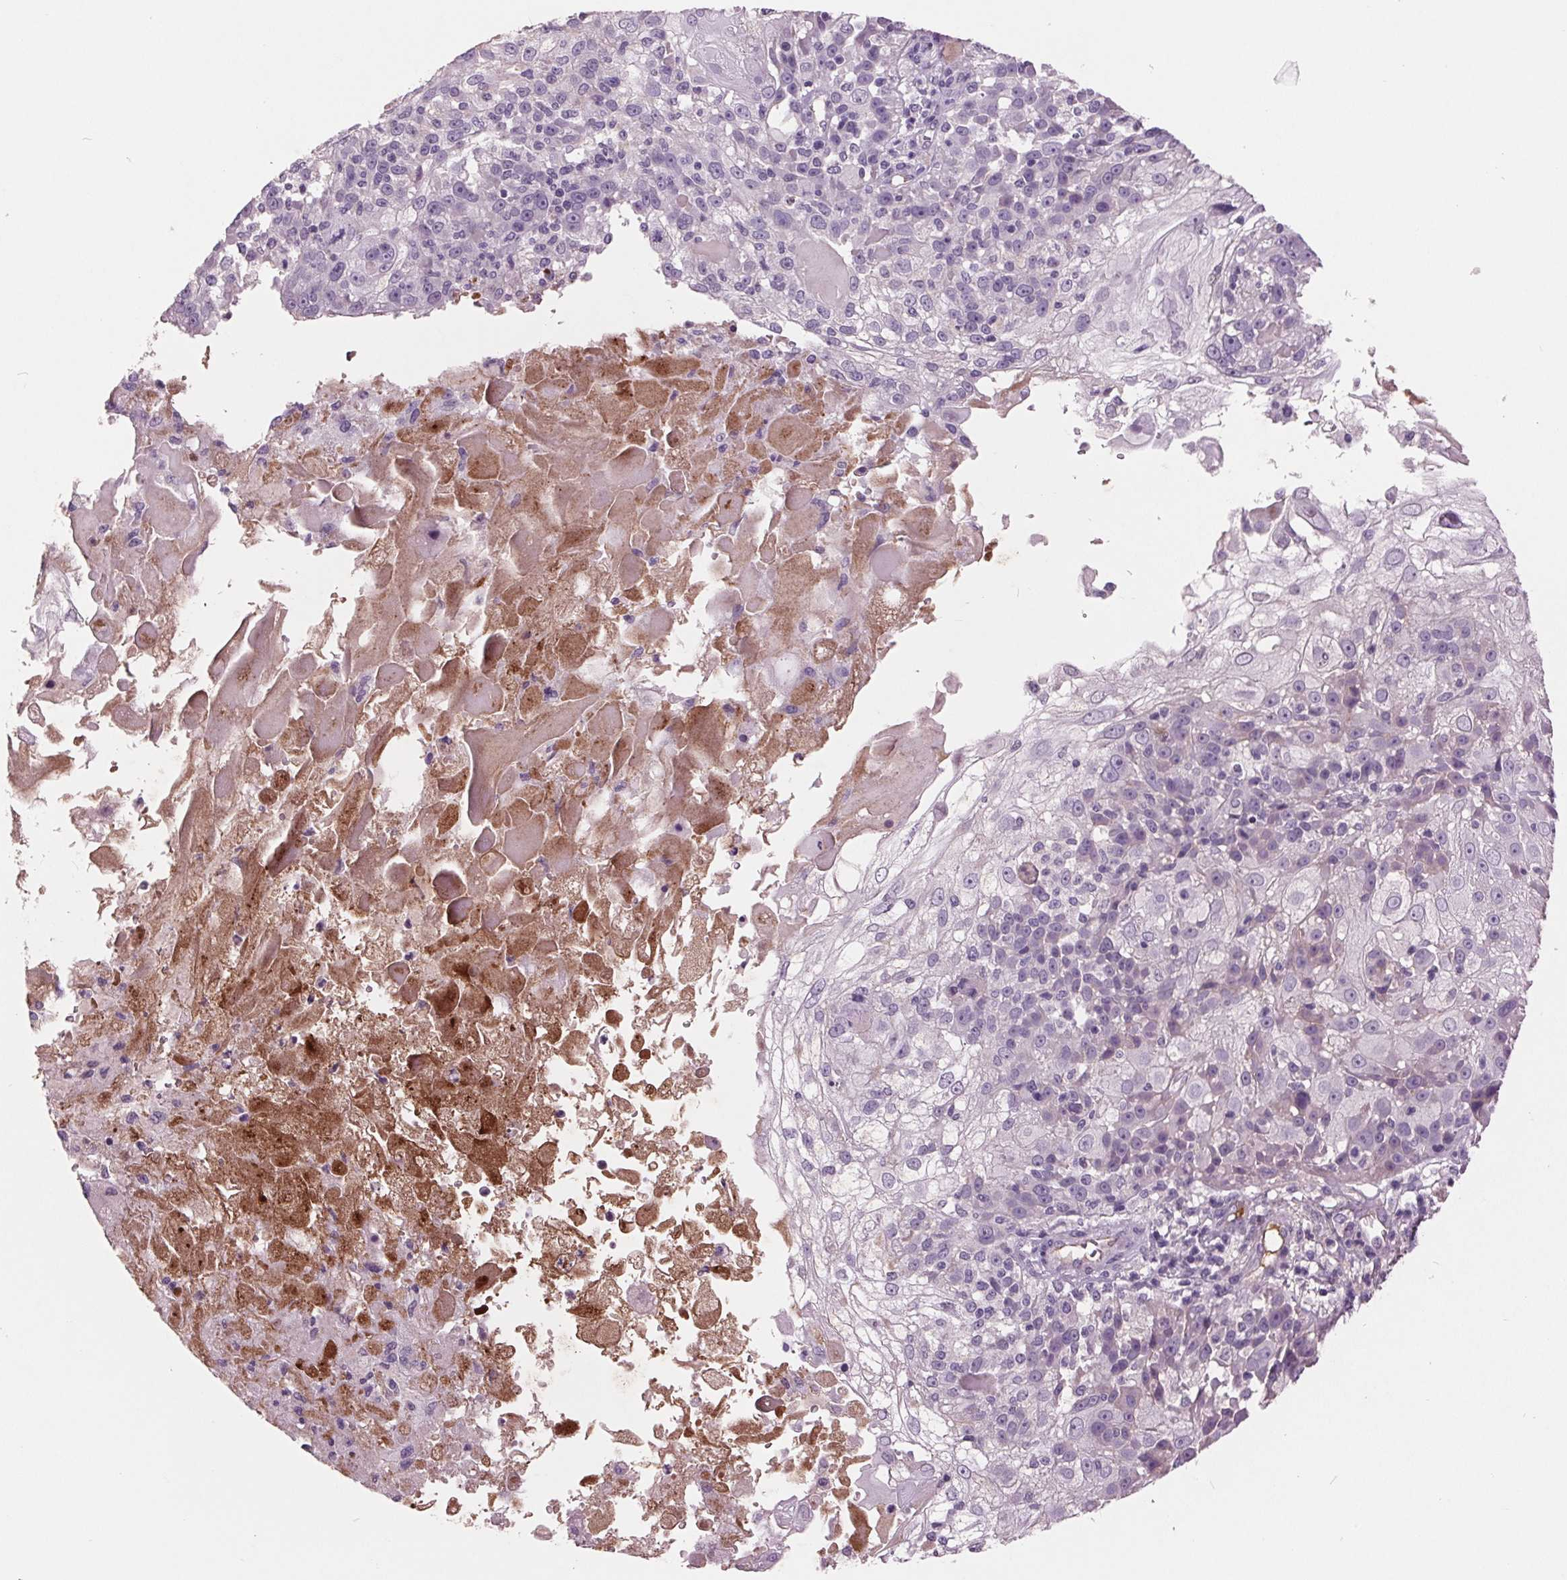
{"staining": {"intensity": "negative", "quantity": "none", "location": "none"}, "tissue": "skin cancer", "cell_type": "Tumor cells", "image_type": "cancer", "snomed": [{"axis": "morphology", "description": "Normal tissue, NOS"}, {"axis": "morphology", "description": "Squamous cell carcinoma, NOS"}, {"axis": "topography", "description": "Skin"}], "caption": "Squamous cell carcinoma (skin) was stained to show a protein in brown. There is no significant expression in tumor cells.", "gene": "C6", "patient": {"sex": "female", "age": 83}}